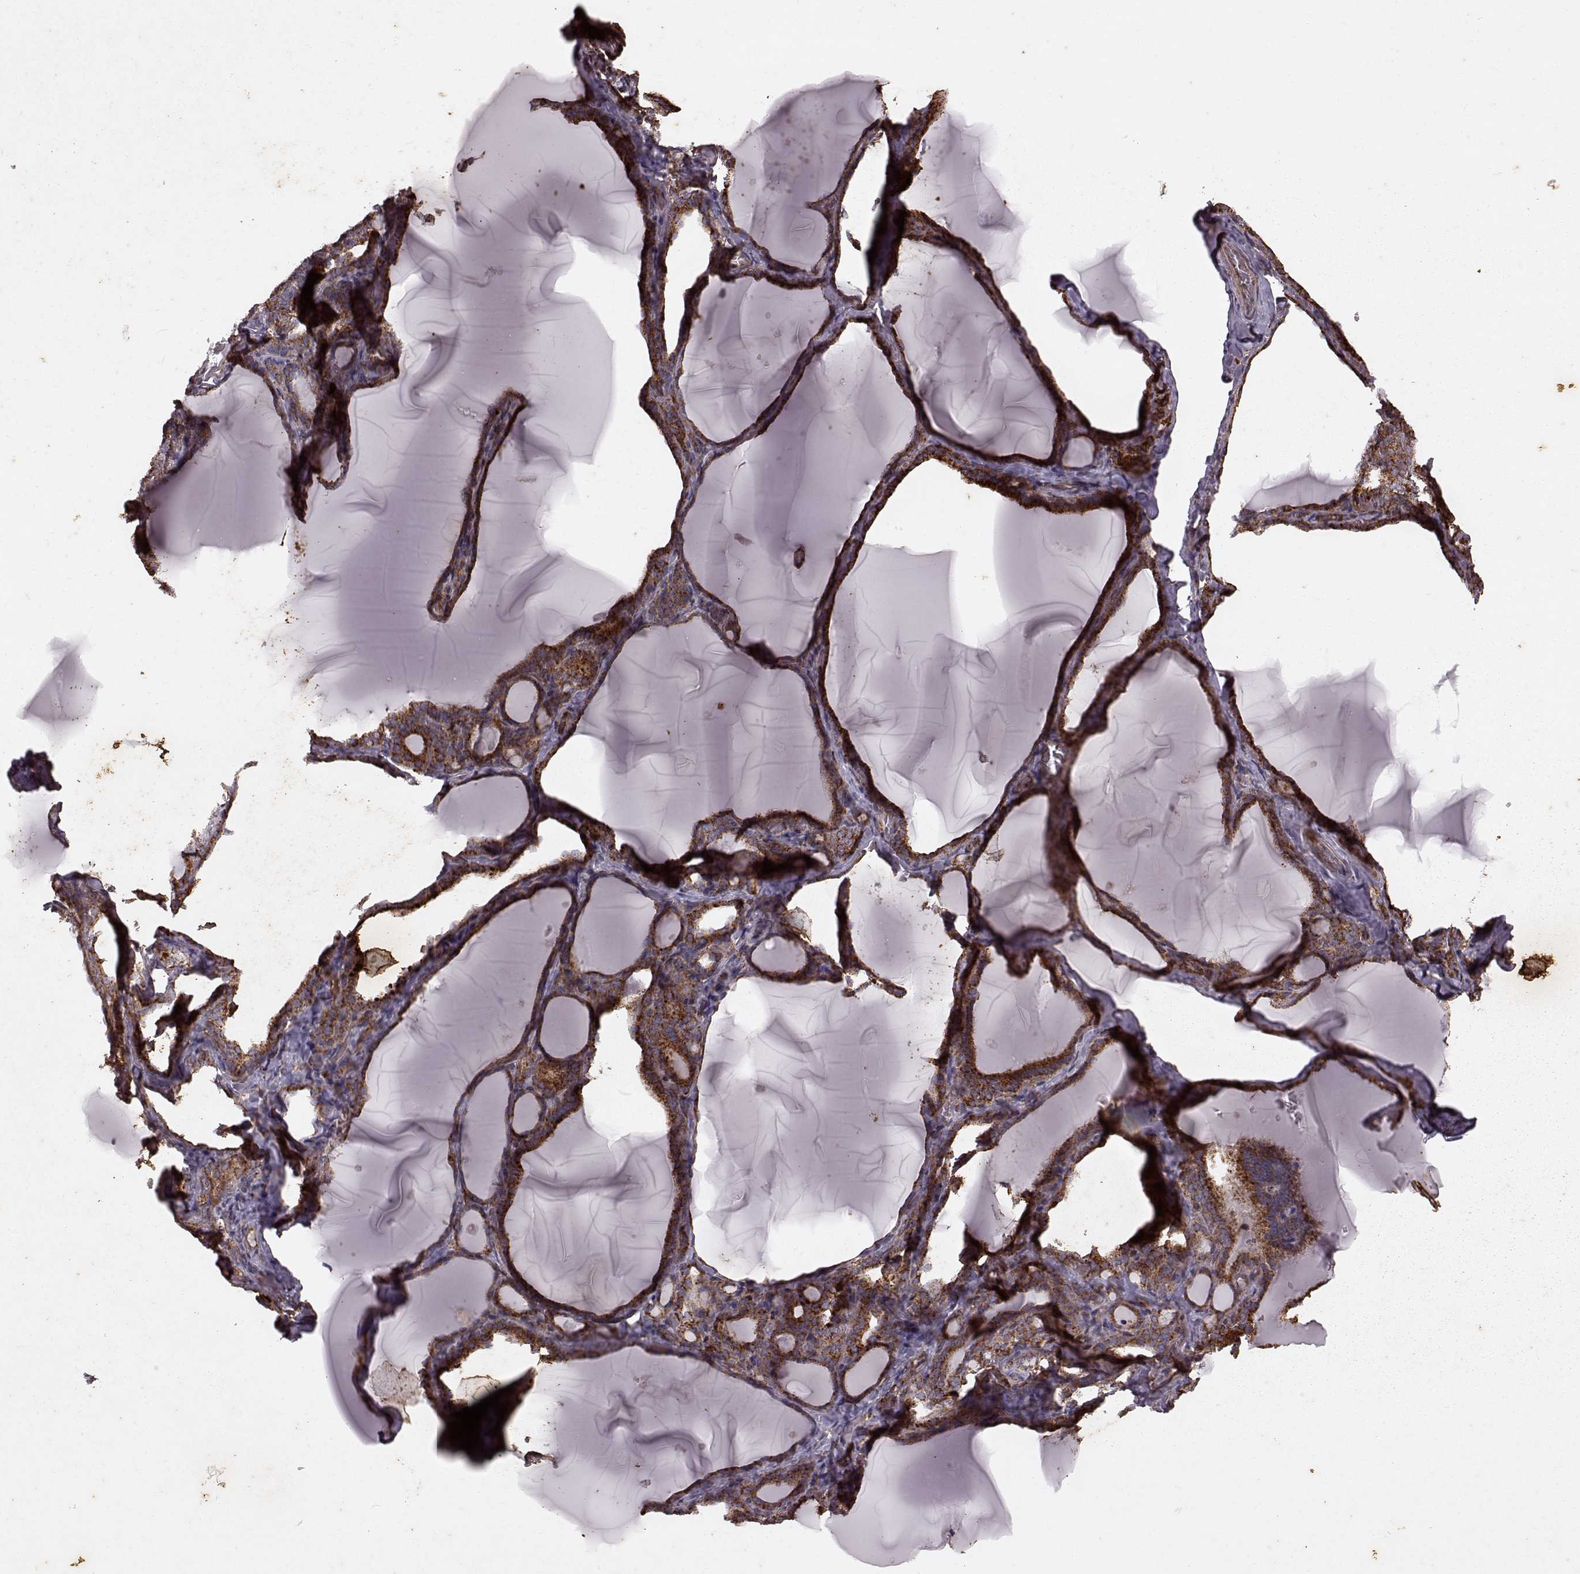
{"staining": {"intensity": "moderate", "quantity": ">75%", "location": "cytoplasmic/membranous"}, "tissue": "thyroid gland", "cell_type": "Glandular cells", "image_type": "normal", "snomed": [{"axis": "morphology", "description": "Normal tissue, NOS"}, {"axis": "morphology", "description": "Hyperplasia, NOS"}, {"axis": "topography", "description": "Thyroid gland"}], "caption": "A micrograph of human thyroid gland stained for a protein displays moderate cytoplasmic/membranous brown staining in glandular cells.", "gene": "ENSG00000285130", "patient": {"sex": "female", "age": 27}}